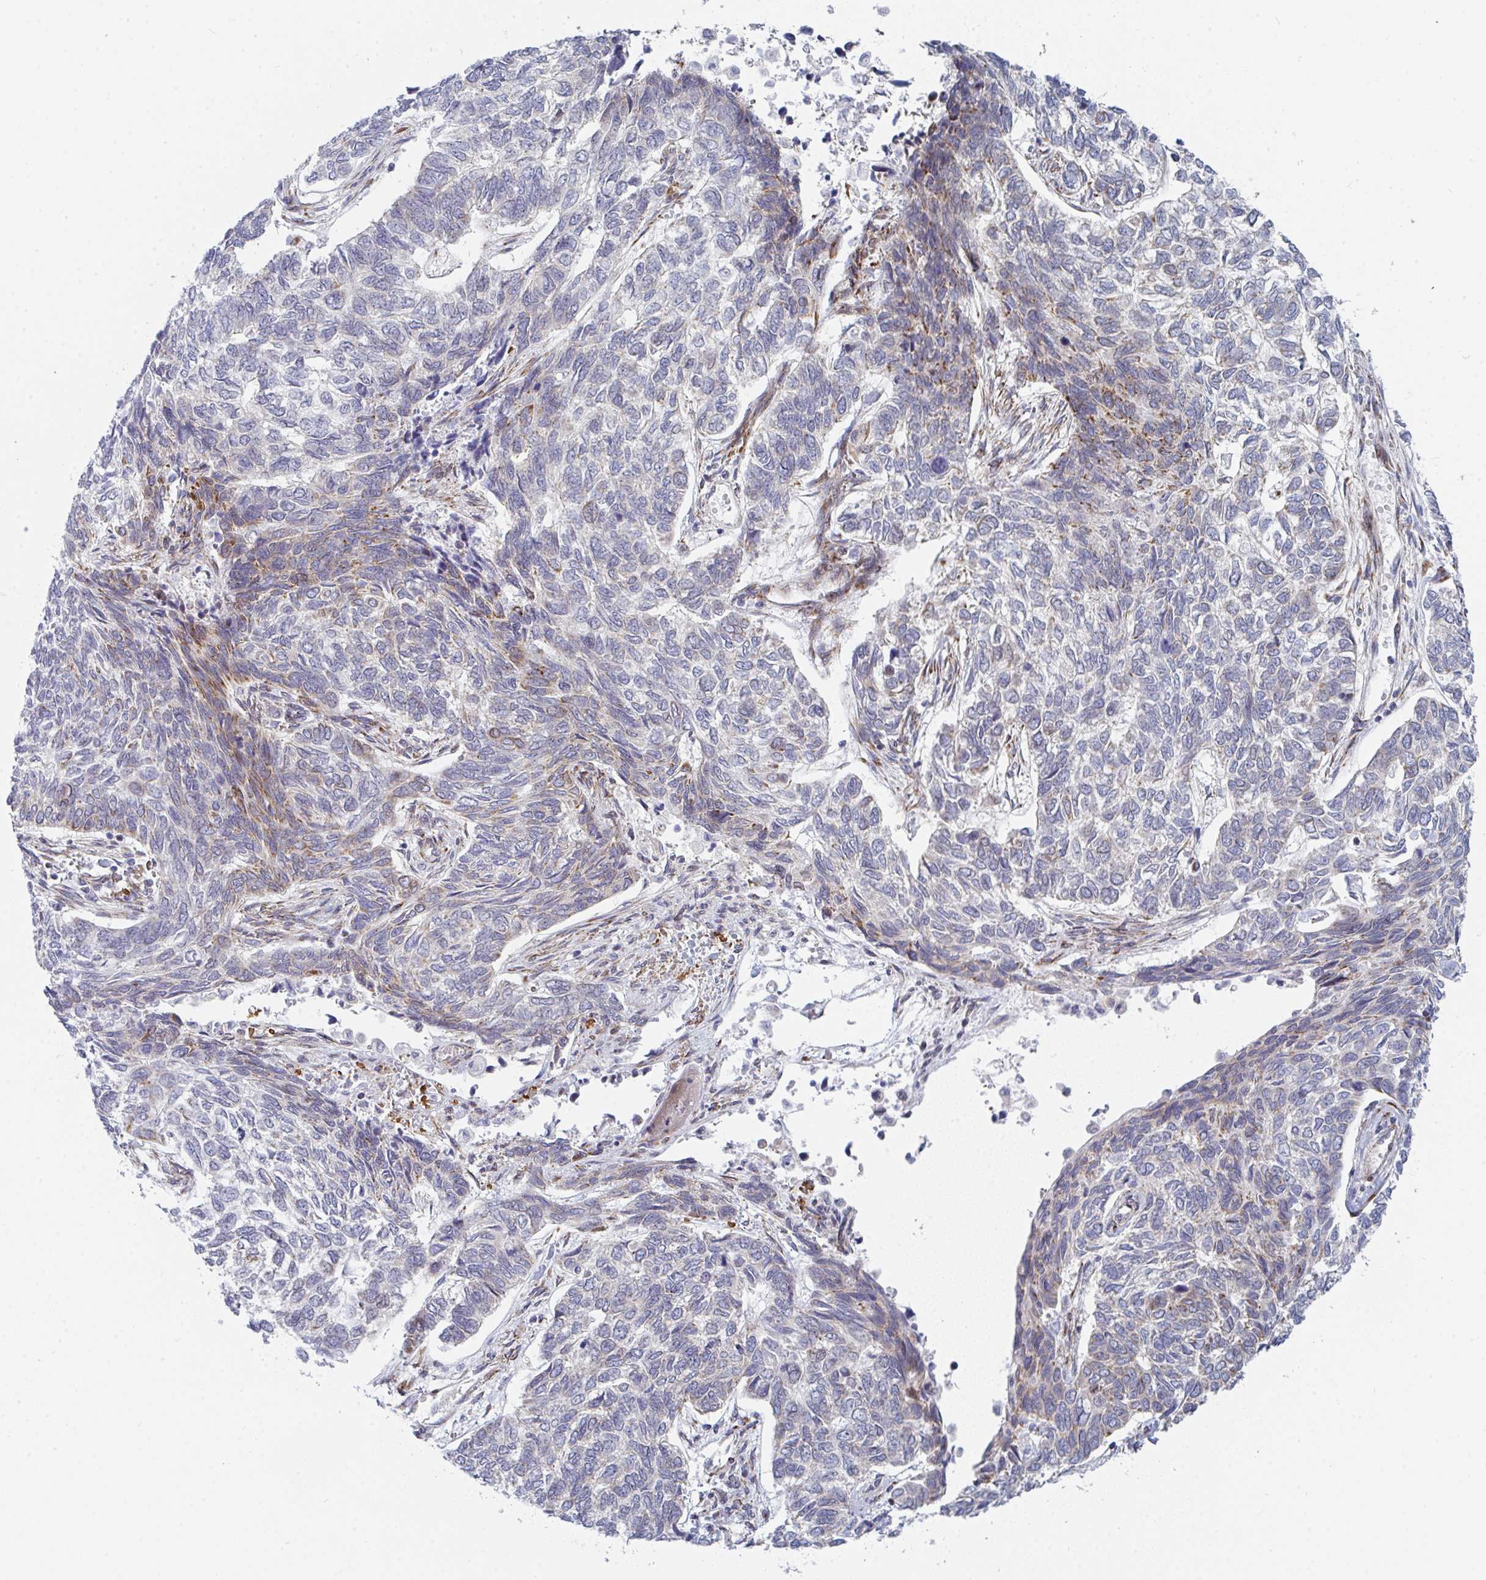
{"staining": {"intensity": "weak", "quantity": "<25%", "location": "cytoplasmic/membranous"}, "tissue": "skin cancer", "cell_type": "Tumor cells", "image_type": "cancer", "snomed": [{"axis": "morphology", "description": "Basal cell carcinoma"}, {"axis": "topography", "description": "Skin"}], "caption": "Immunohistochemistry (IHC) image of basal cell carcinoma (skin) stained for a protein (brown), which shows no expression in tumor cells. Brightfield microscopy of immunohistochemistry stained with DAB (3,3'-diaminobenzidine) (brown) and hematoxylin (blue), captured at high magnification.", "gene": "PRKCH", "patient": {"sex": "female", "age": 65}}